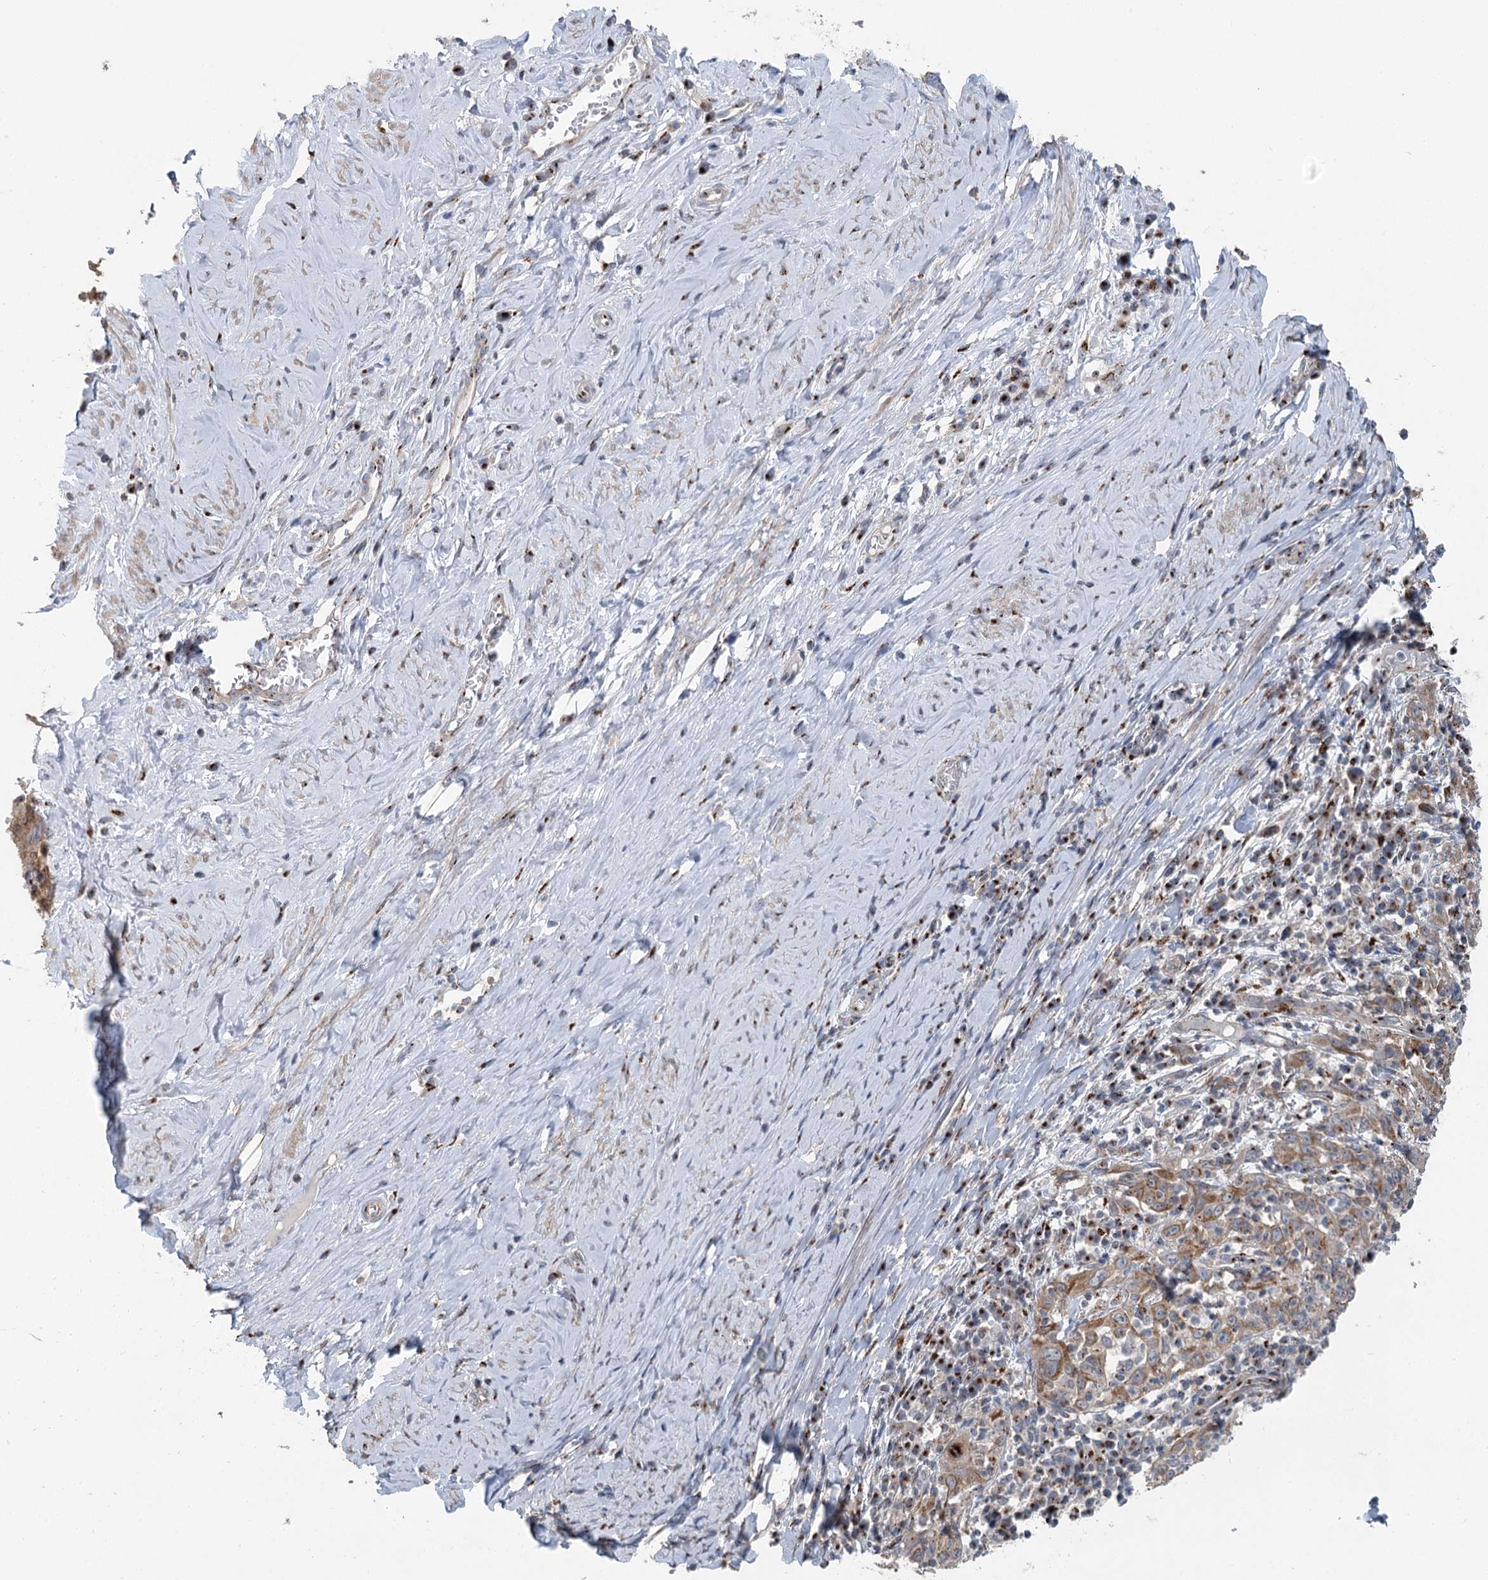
{"staining": {"intensity": "weak", "quantity": ">75%", "location": "cytoplasmic/membranous"}, "tissue": "cervical cancer", "cell_type": "Tumor cells", "image_type": "cancer", "snomed": [{"axis": "morphology", "description": "Squamous cell carcinoma, NOS"}, {"axis": "topography", "description": "Cervix"}], "caption": "IHC of human cervical cancer exhibits low levels of weak cytoplasmic/membranous expression in about >75% of tumor cells.", "gene": "ITIH5", "patient": {"sex": "female", "age": 46}}